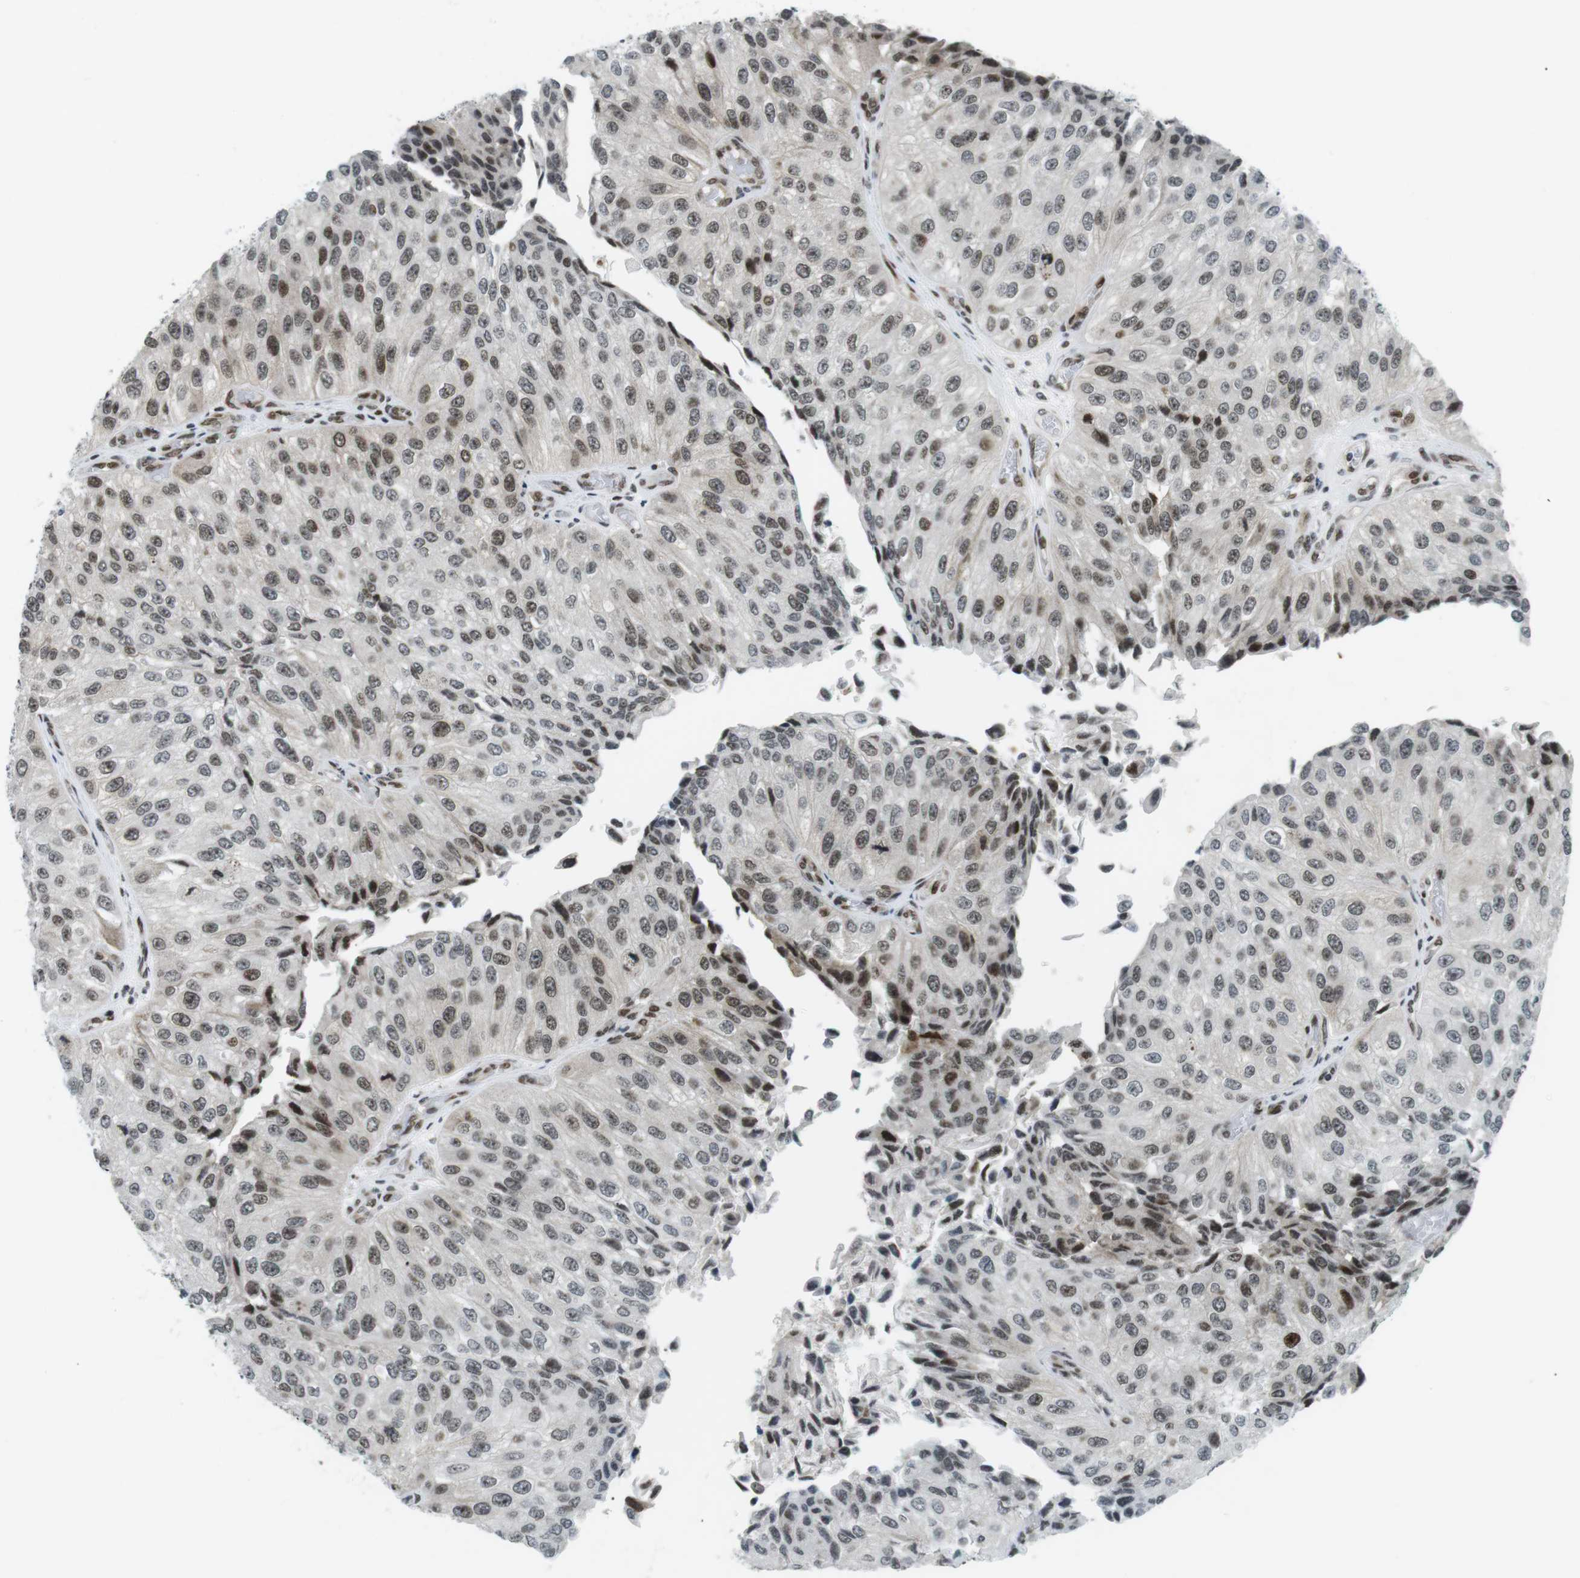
{"staining": {"intensity": "moderate", "quantity": "25%-75%", "location": "nuclear"}, "tissue": "urothelial cancer", "cell_type": "Tumor cells", "image_type": "cancer", "snomed": [{"axis": "morphology", "description": "Urothelial carcinoma, High grade"}, {"axis": "topography", "description": "Kidney"}, {"axis": "topography", "description": "Urinary bladder"}], "caption": "Protein expression analysis of human urothelial cancer reveals moderate nuclear staining in about 25%-75% of tumor cells.", "gene": "CDC27", "patient": {"sex": "male", "age": 77}}